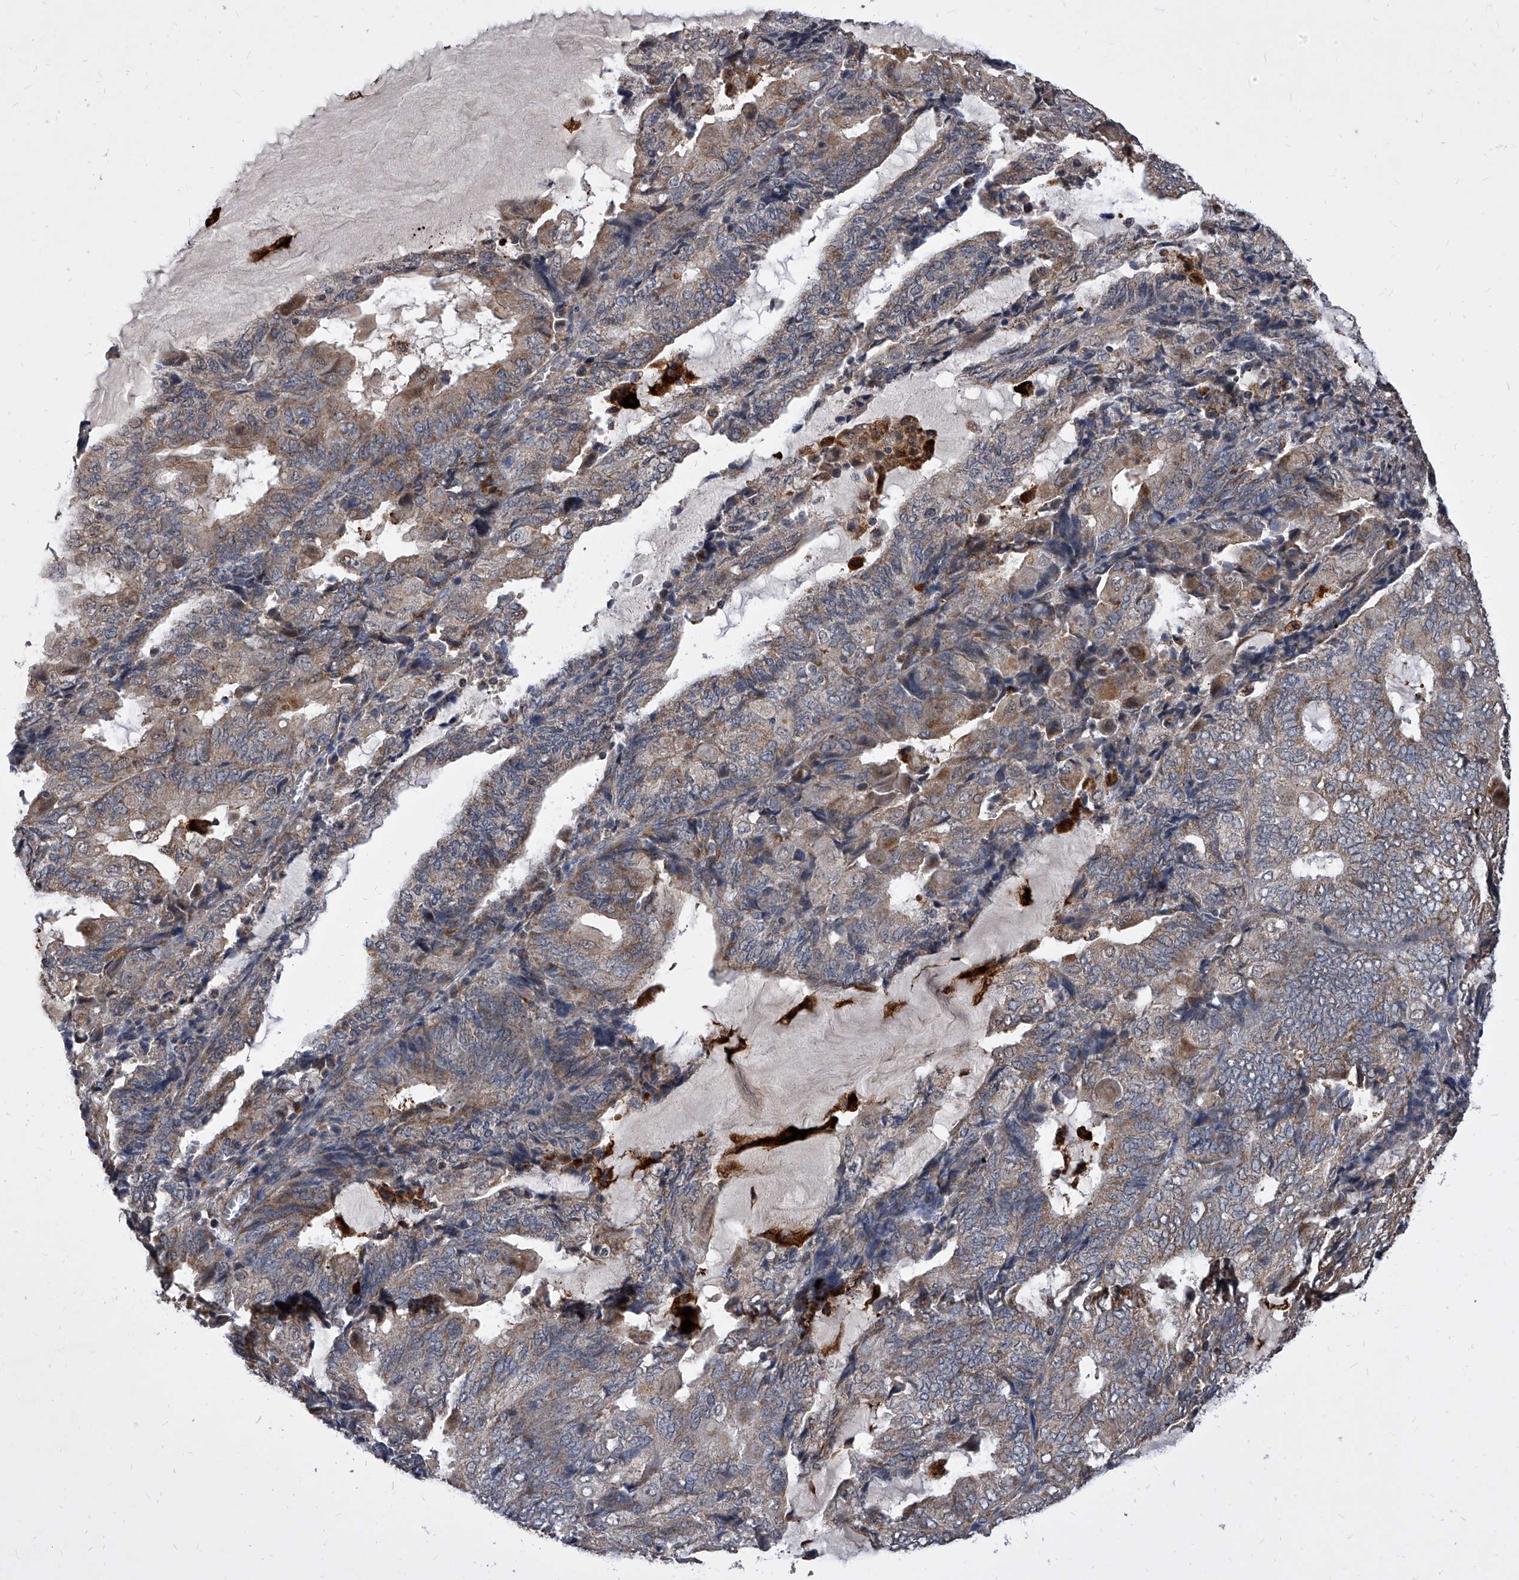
{"staining": {"intensity": "weak", "quantity": "25%-75%", "location": "cytoplasmic/membranous"}, "tissue": "endometrial cancer", "cell_type": "Tumor cells", "image_type": "cancer", "snomed": [{"axis": "morphology", "description": "Adenocarcinoma, NOS"}, {"axis": "topography", "description": "Endometrium"}], "caption": "Protein staining of adenocarcinoma (endometrial) tissue demonstrates weak cytoplasmic/membranous expression in approximately 25%-75% of tumor cells.", "gene": "SOBP", "patient": {"sex": "female", "age": 81}}